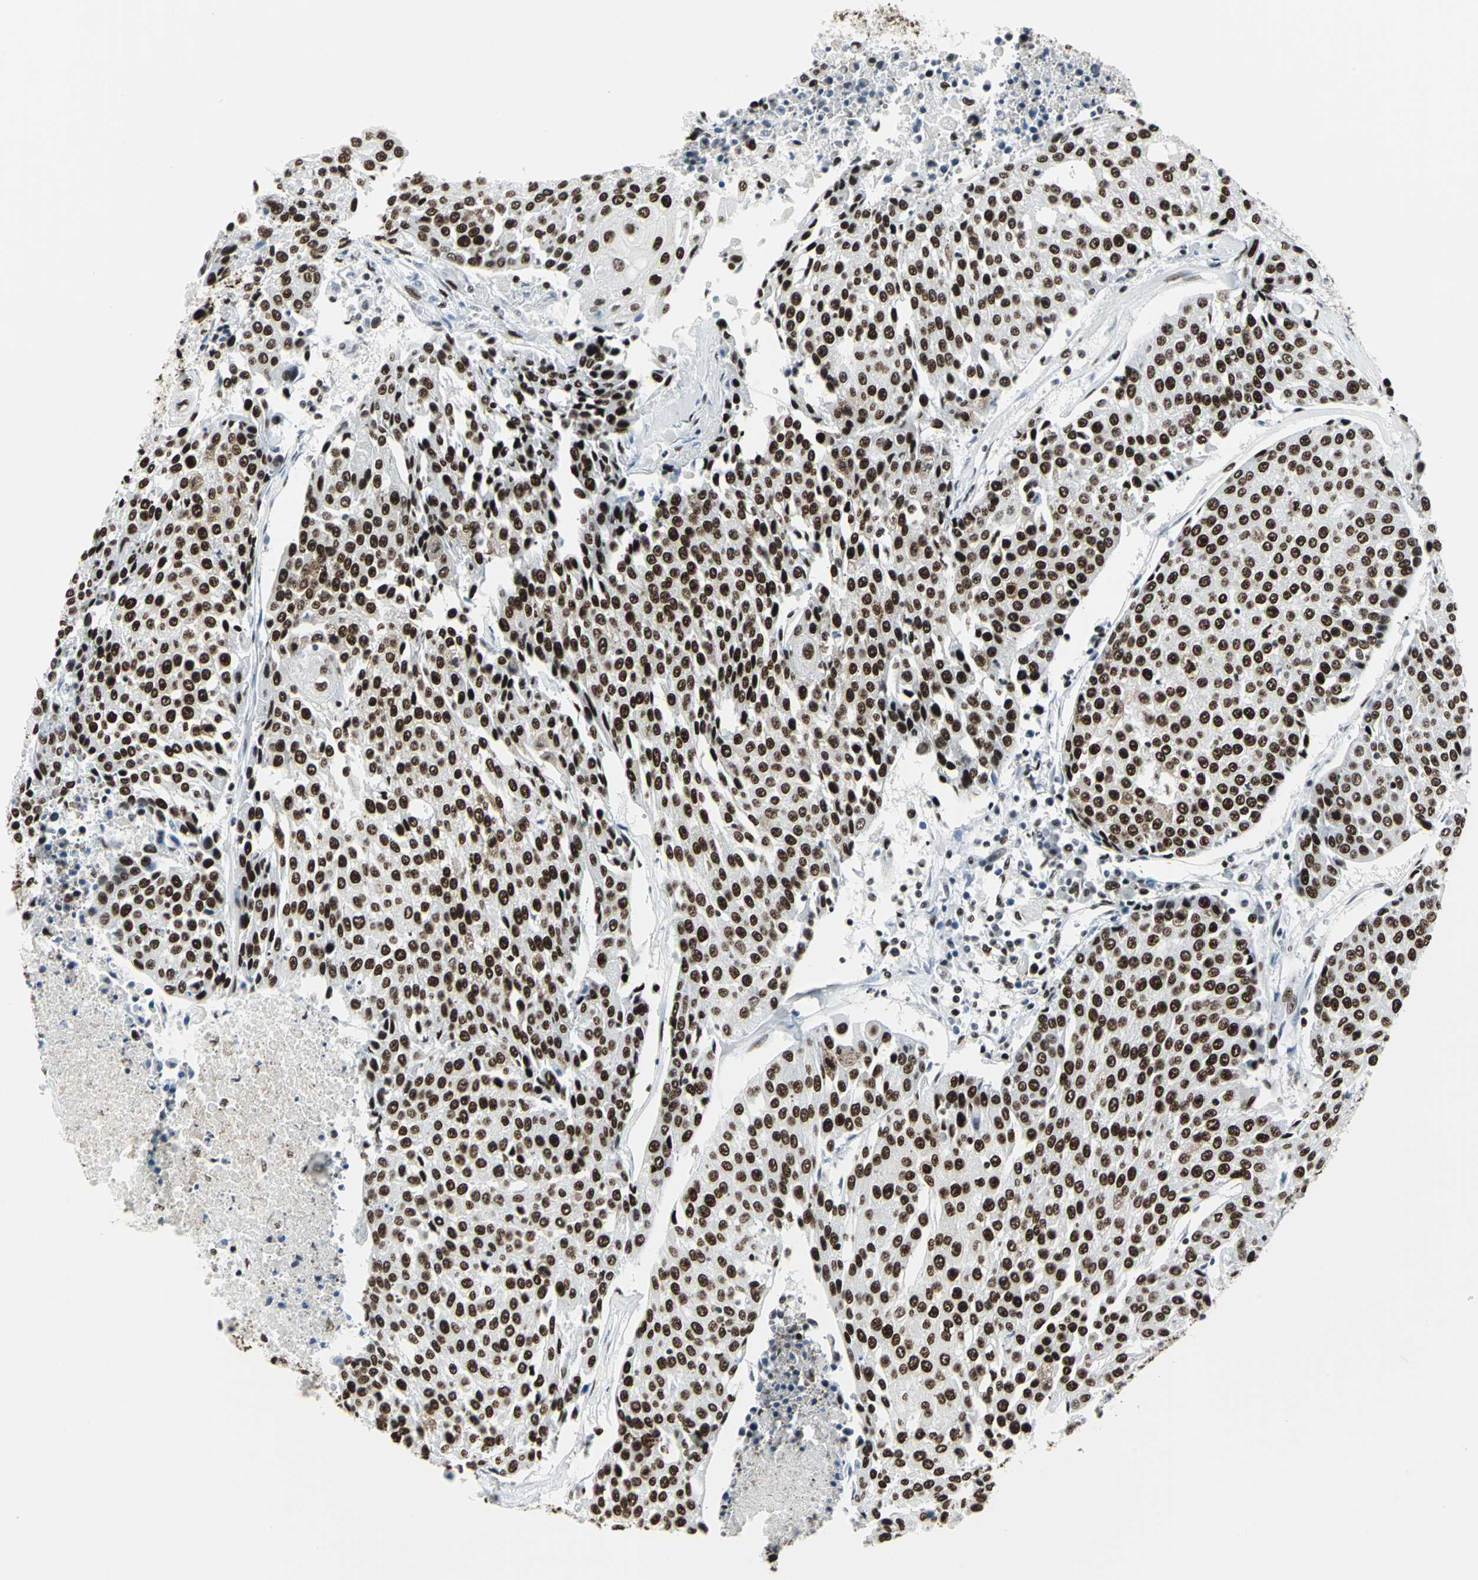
{"staining": {"intensity": "strong", "quantity": ">75%", "location": "nuclear"}, "tissue": "urothelial cancer", "cell_type": "Tumor cells", "image_type": "cancer", "snomed": [{"axis": "morphology", "description": "Urothelial carcinoma, High grade"}, {"axis": "topography", "description": "Urinary bladder"}], "caption": "The image demonstrates immunohistochemical staining of high-grade urothelial carcinoma. There is strong nuclear staining is present in approximately >75% of tumor cells.", "gene": "HDAC2", "patient": {"sex": "female", "age": 85}}